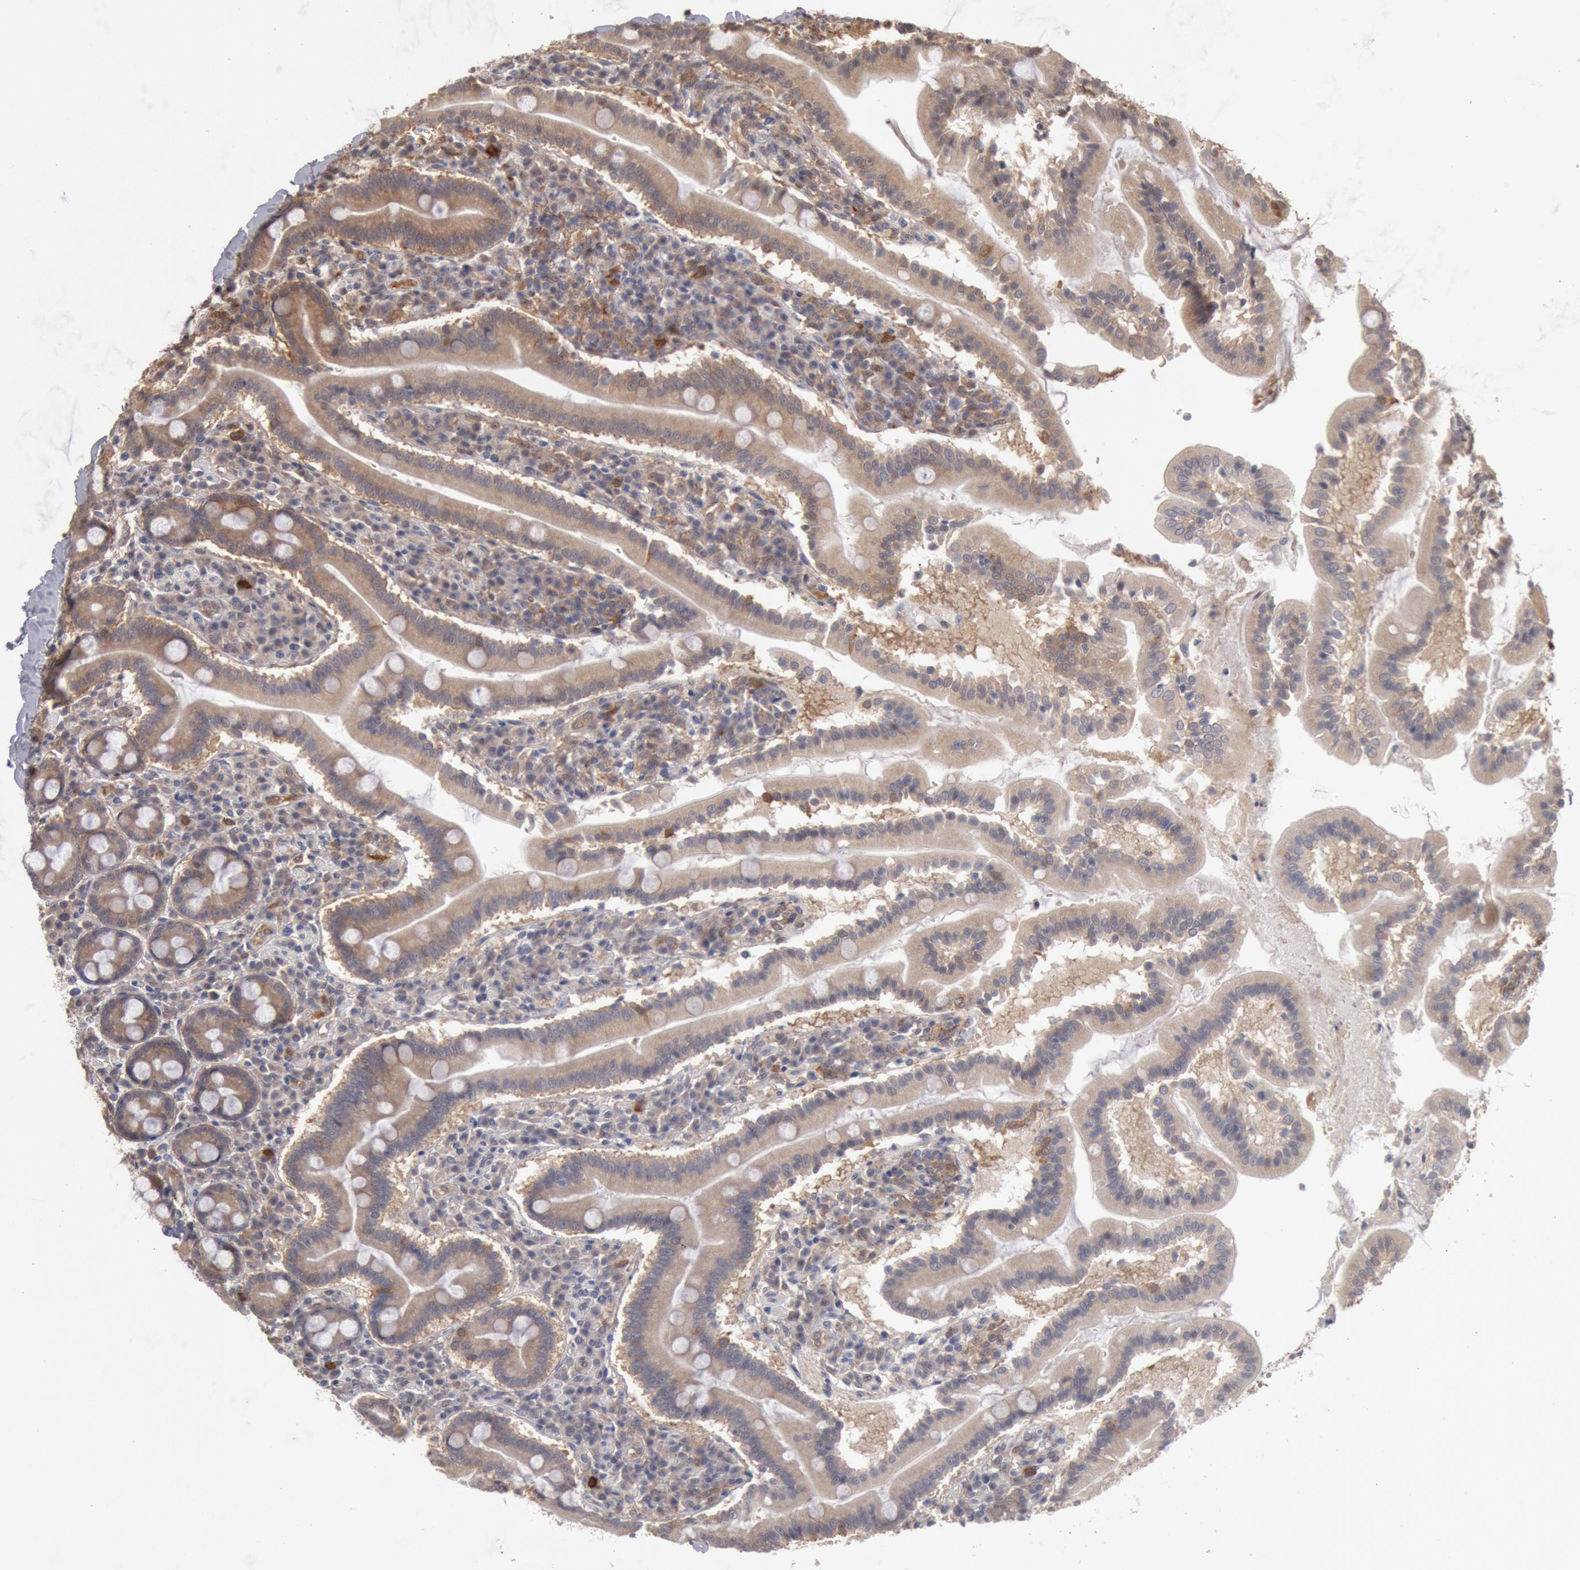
{"staining": {"intensity": "moderate", "quantity": ">75%", "location": "cytoplasmic/membranous"}, "tissue": "duodenum", "cell_type": "Glandular cells", "image_type": "normal", "snomed": [{"axis": "morphology", "description": "Normal tissue, NOS"}, {"axis": "topography", "description": "Duodenum"}], "caption": "Duodenum stained with DAB IHC reveals medium levels of moderate cytoplasmic/membranous expression in about >75% of glandular cells.", "gene": "DNAJA1", "patient": {"sex": "male", "age": 50}}